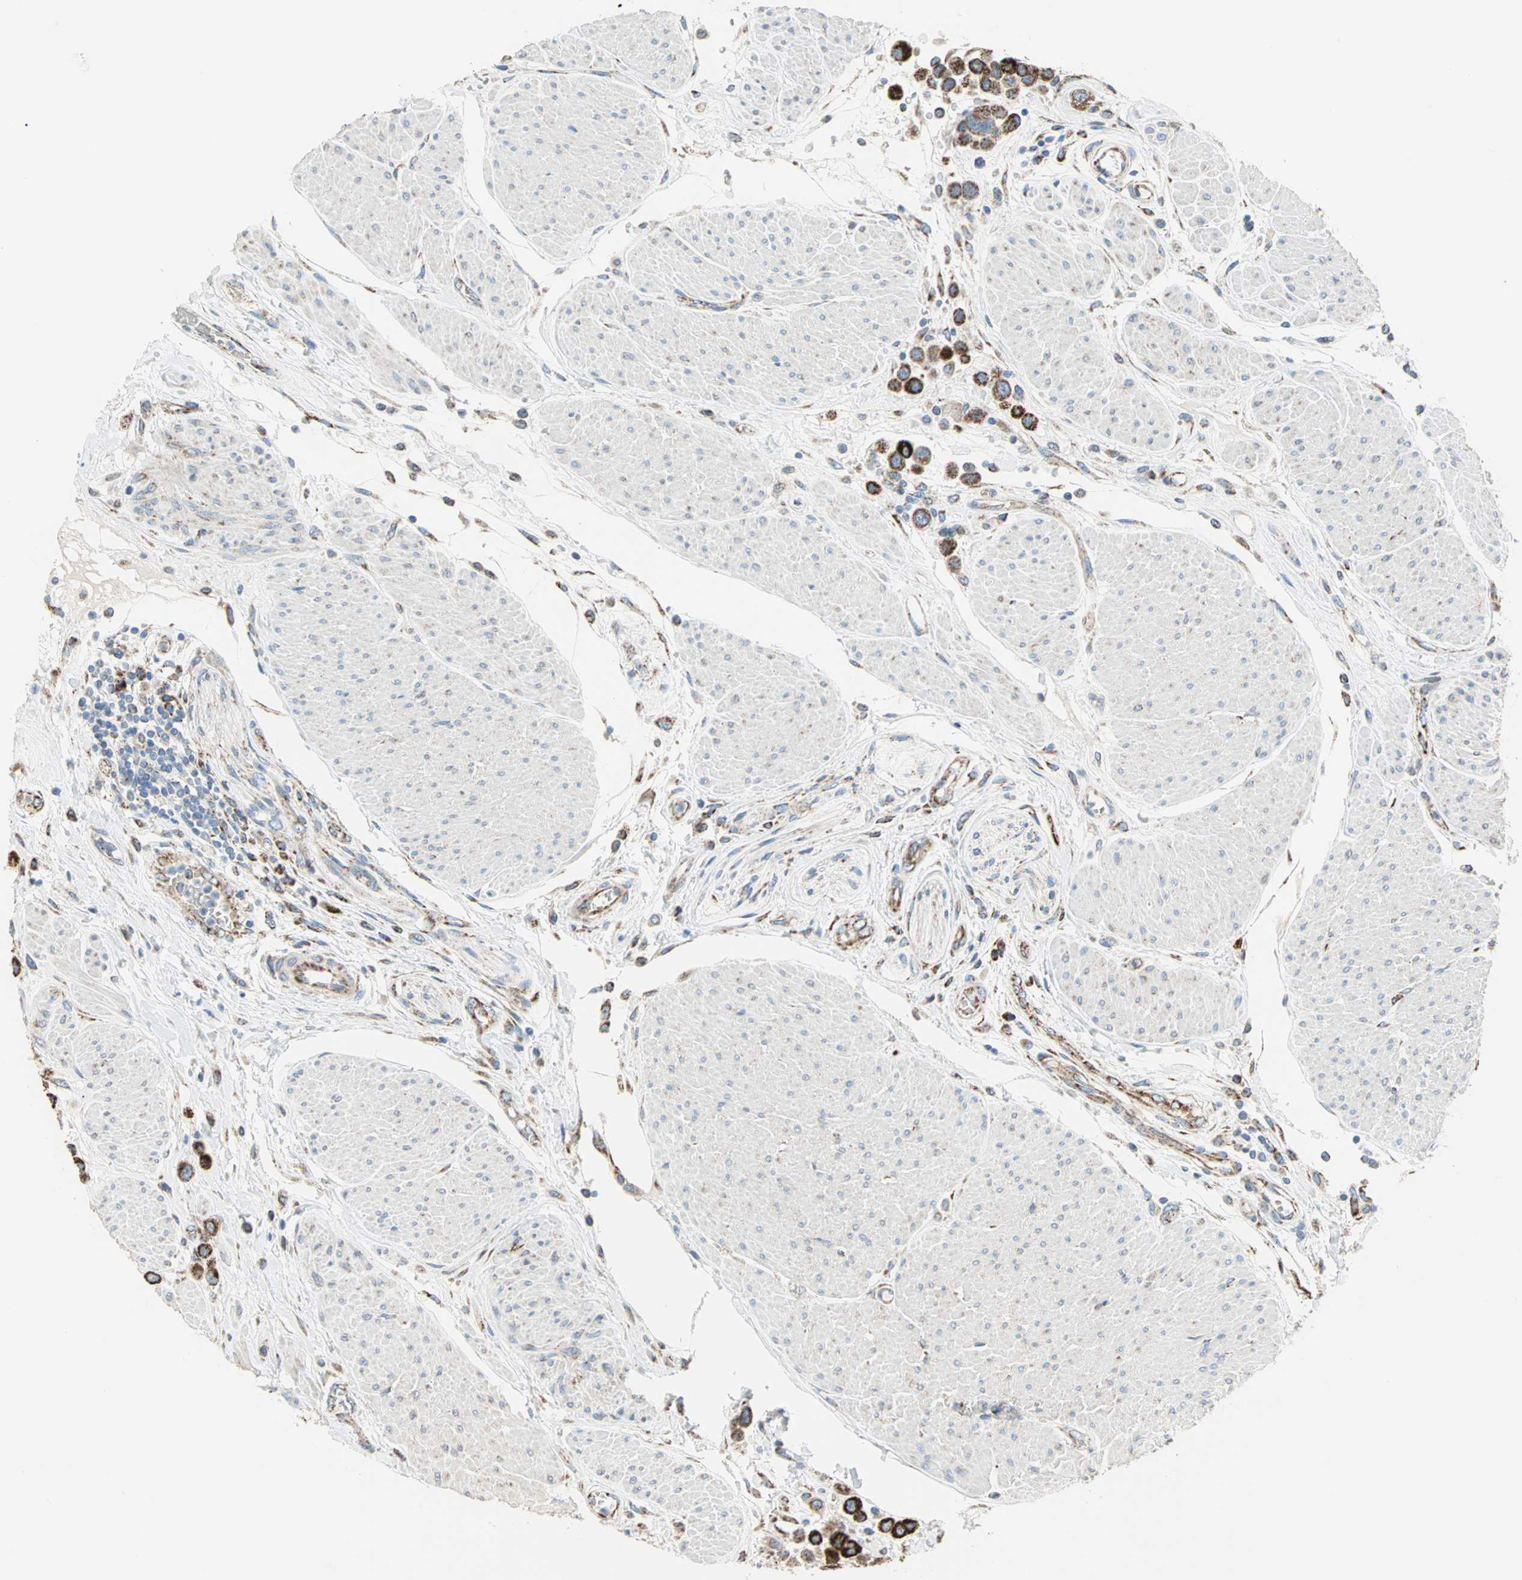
{"staining": {"intensity": "strong", "quantity": ">75%", "location": "cytoplasmic/membranous"}, "tissue": "urothelial cancer", "cell_type": "Tumor cells", "image_type": "cancer", "snomed": [{"axis": "morphology", "description": "Urothelial carcinoma, High grade"}, {"axis": "topography", "description": "Urinary bladder"}], "caption": "Immunohistochemical staining of human urothelial cancer demonstrates high levels of strong cytoplasmic/membranous expression in about >75% of tumor cells.", "gene": "TST", "patient": {"sex": "male", "age": 50}}